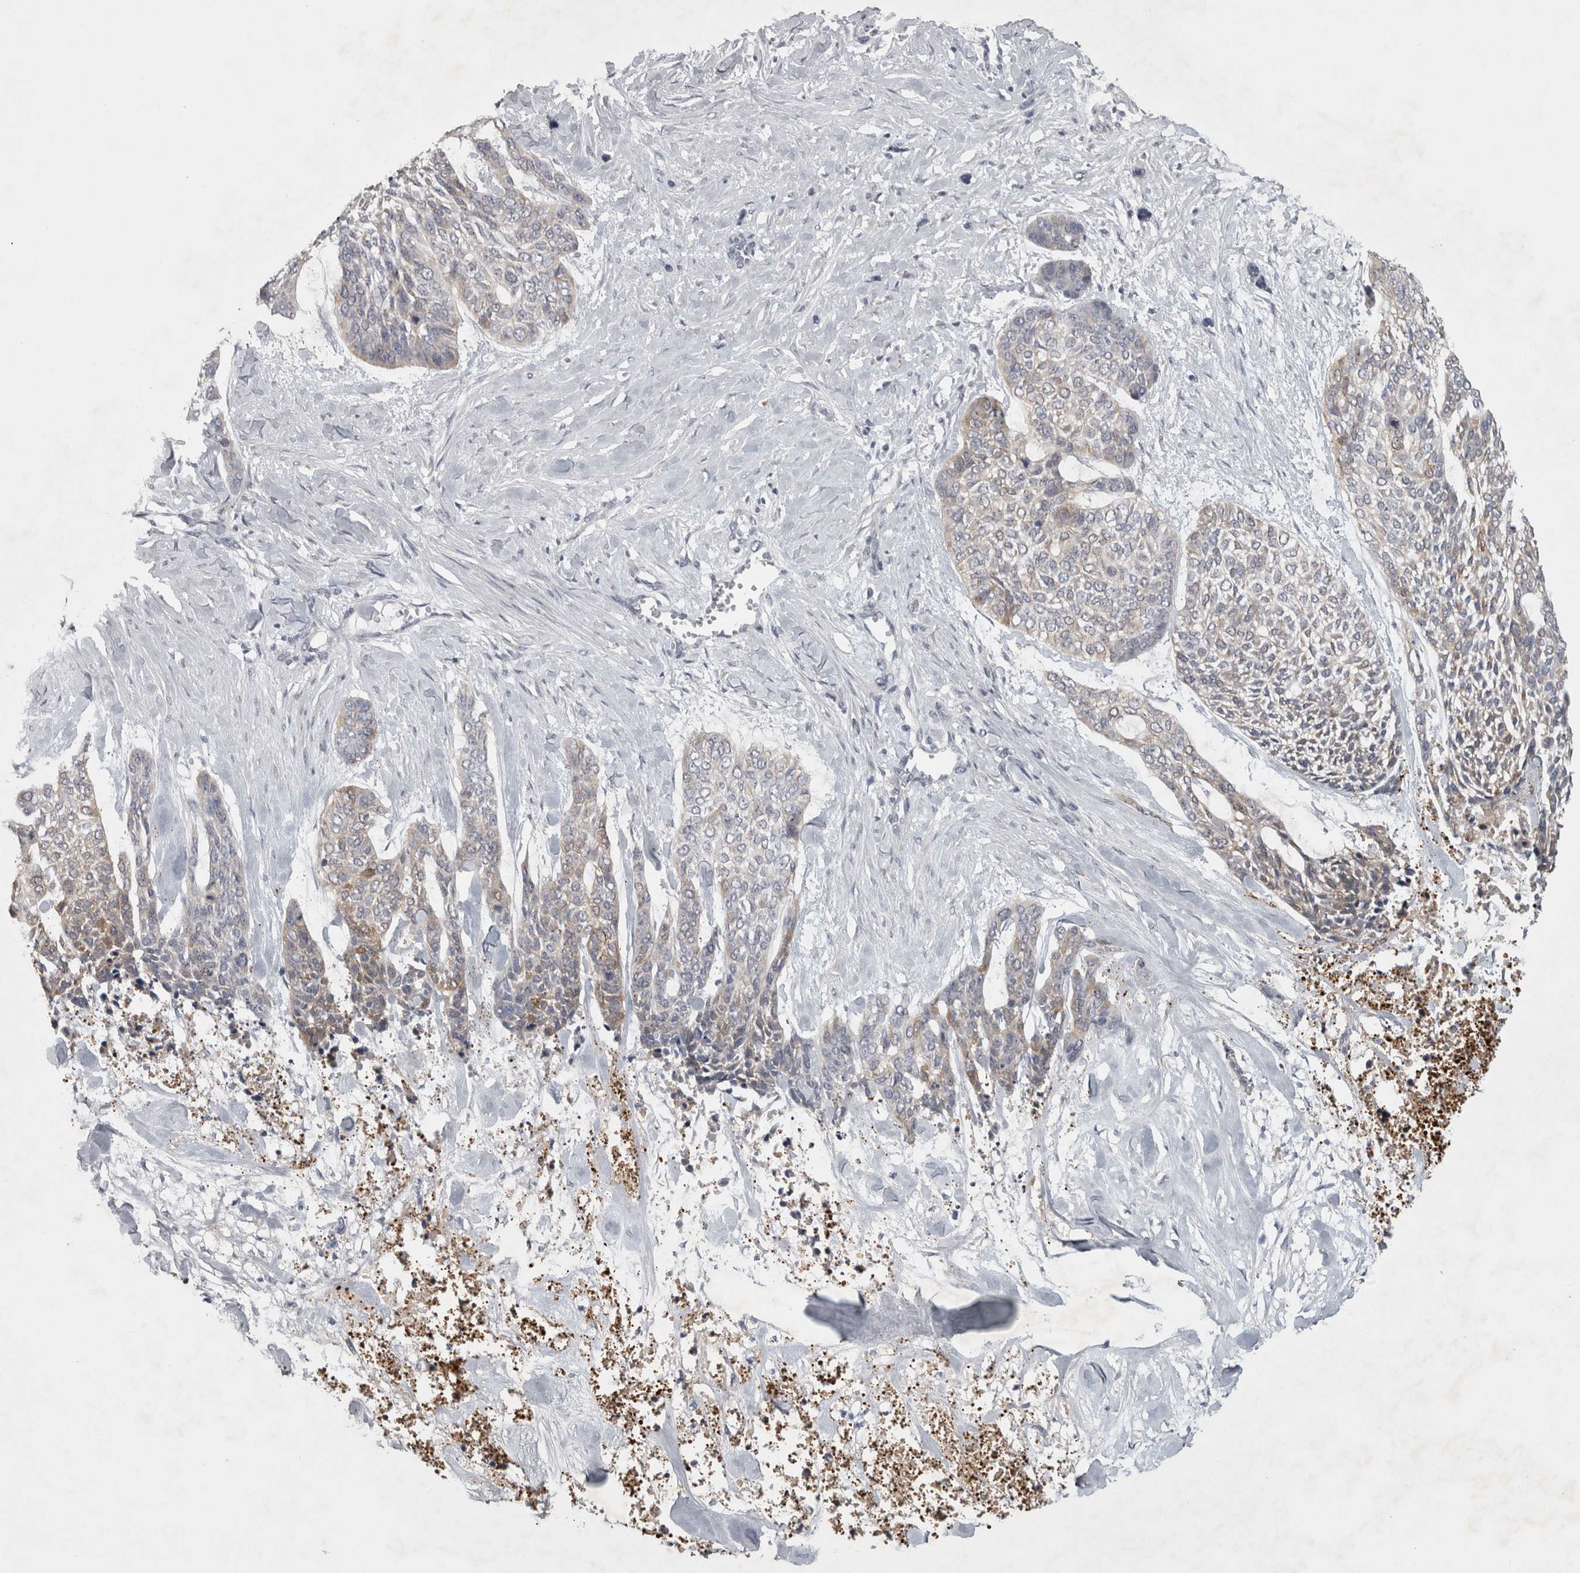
{"staining": {"intensity": "weak", "quantity": "<25%", "location": "cytoplasmic/membranous"}, "tissue": "skin cancer", "cell_type": "Tumor cells", "image_type": "cancer", "snomed": [{"axis": "morphology", "description": "Basal cell carcinoma"}, {"axis": "topography", "description": "Skin"}], "caption": "The histopathology image exhibits no staining of tumor cells in skin cancer (basal cell carcinoma).", "gene": "ENPP7", "patient": {"sex": "female", "age": 64}}